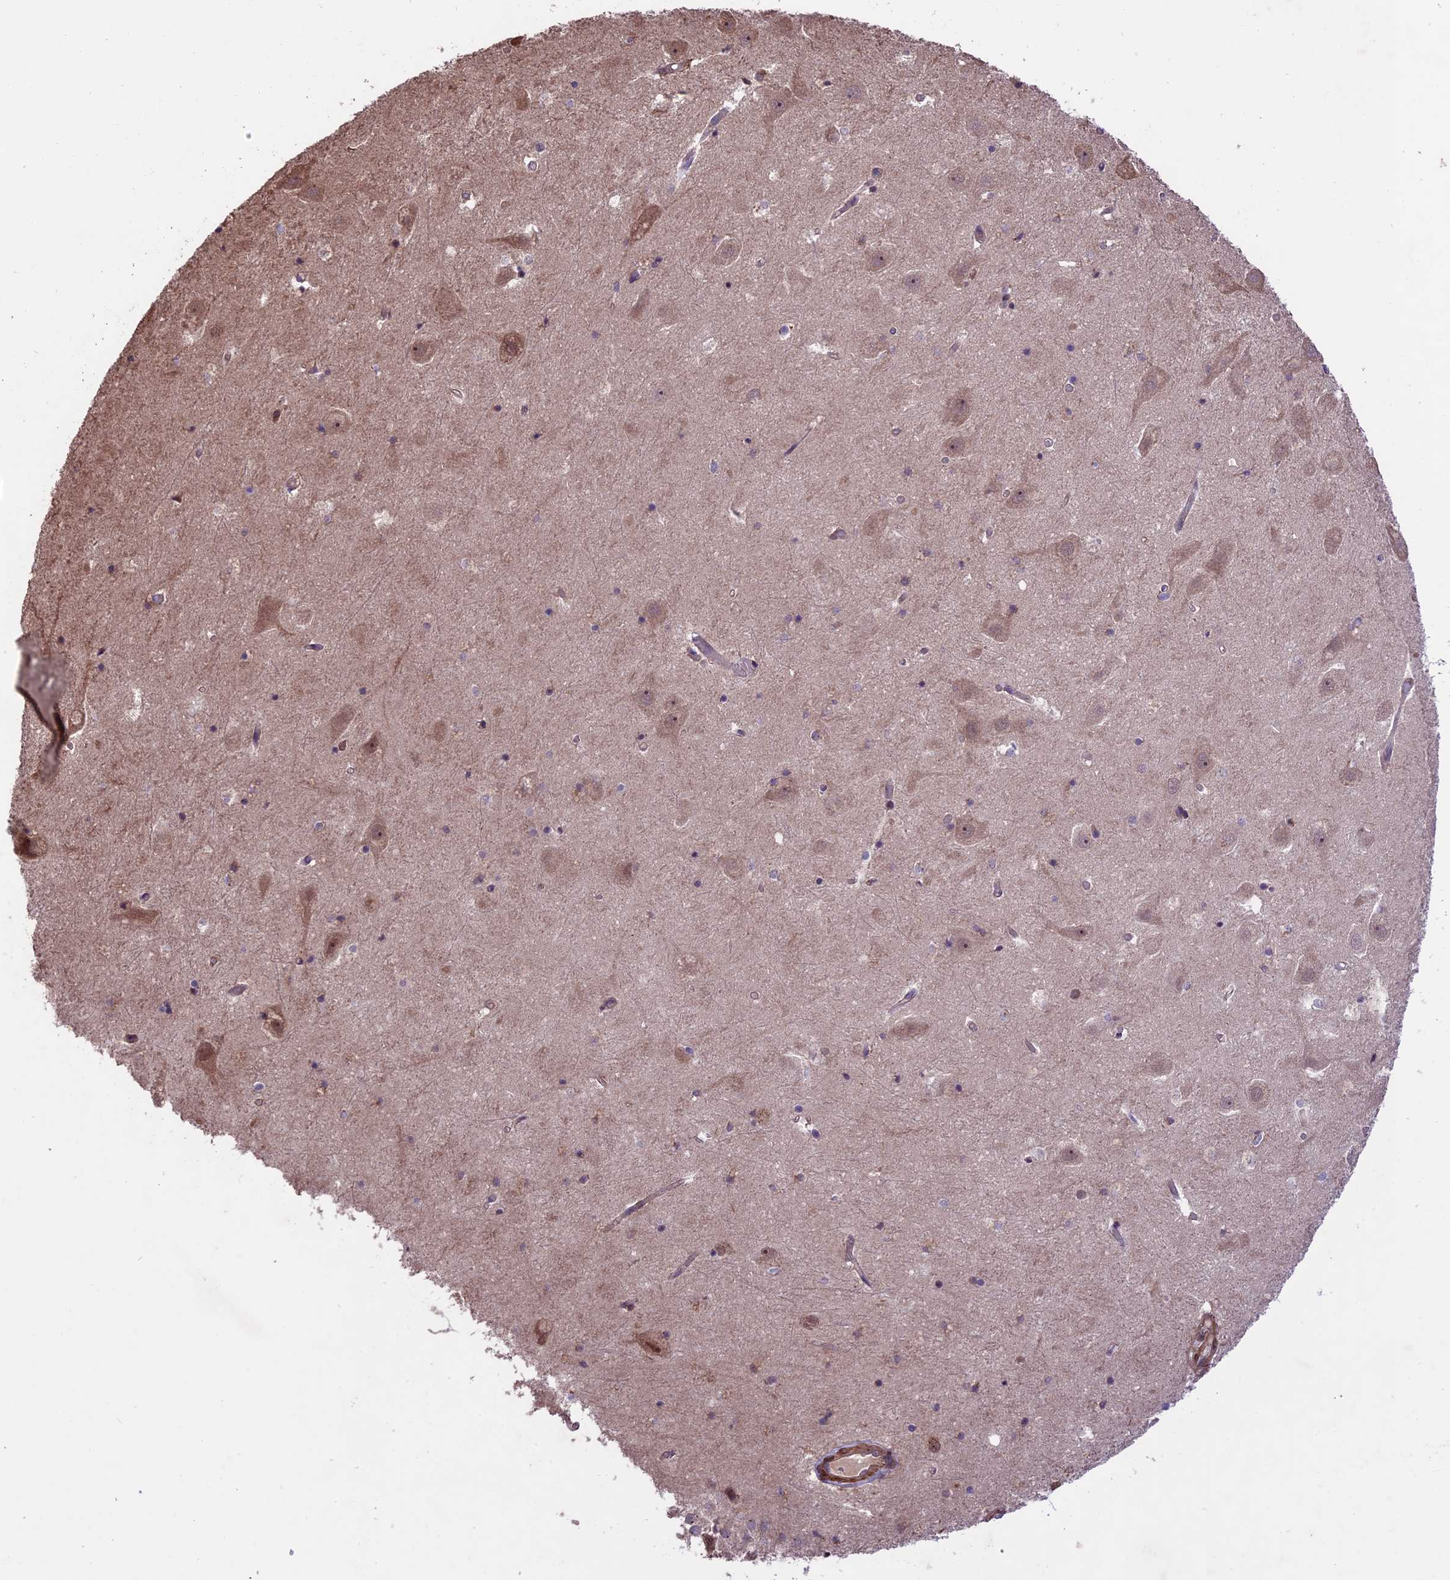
{"staining": {"intensity": "weak", "quantity": "<25%", "location": "cytoplasmic/membranous"}, "tissue": "hippocampus", "cell_type": "Glial cells", "image_type": "normal", "snomed": [{"axis": "morphology", "description": "Normal tissue, NOS"}, {"axis": "topography", "description": "Hippocampus"}], "caption": "Immunohistochemical staining of benign hippocampus shows no significant expression in glial cells.", "gene": "HDAC5", "patient": {"sex": "female", "age": 52}}